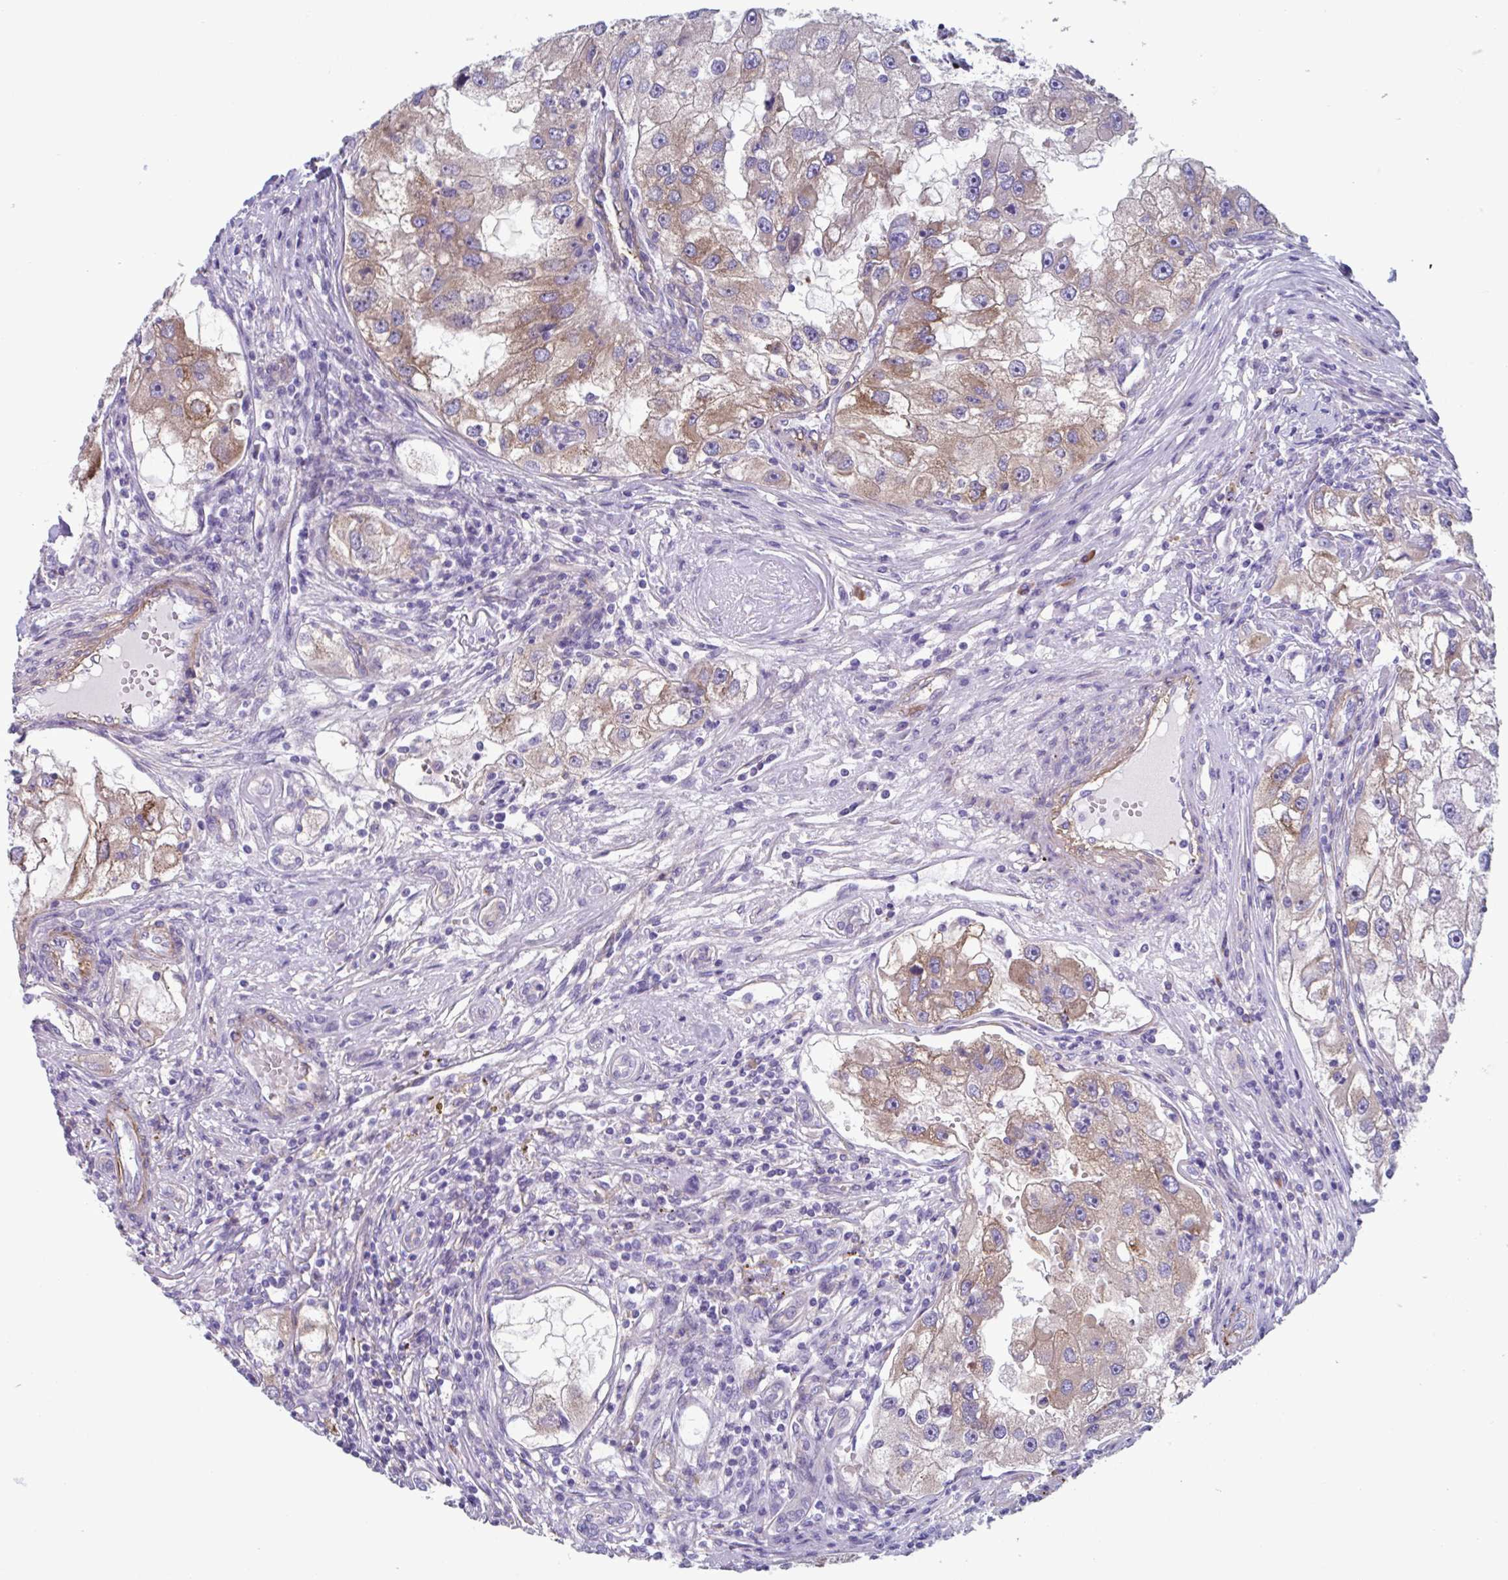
{"staining": {"intensity": "moderate", "quantity": "25%-75%", "location": "cytoplasmic/membranous"}, "tissue": "renal cancer", "cell_type": "Tumor cells", "image_type": "cancer", "snomed": [{"axis": "morphology", "description": "Adenocarcinoma, NOS"}, {"axis": "topography", "description": "Kidney"}], "caption": "Protein staining by immunohistochemistry shows moderate cytoplasmic/membranous expression in approximately 25%-75% of tumor cells in renal cancer. (DAB (3,3'-diaminobenzidine) IHC, brown staining for protein, blue staining for nuclei).", "gene": "LPIN3", "patient": {"sex": "male", "age": 63}}